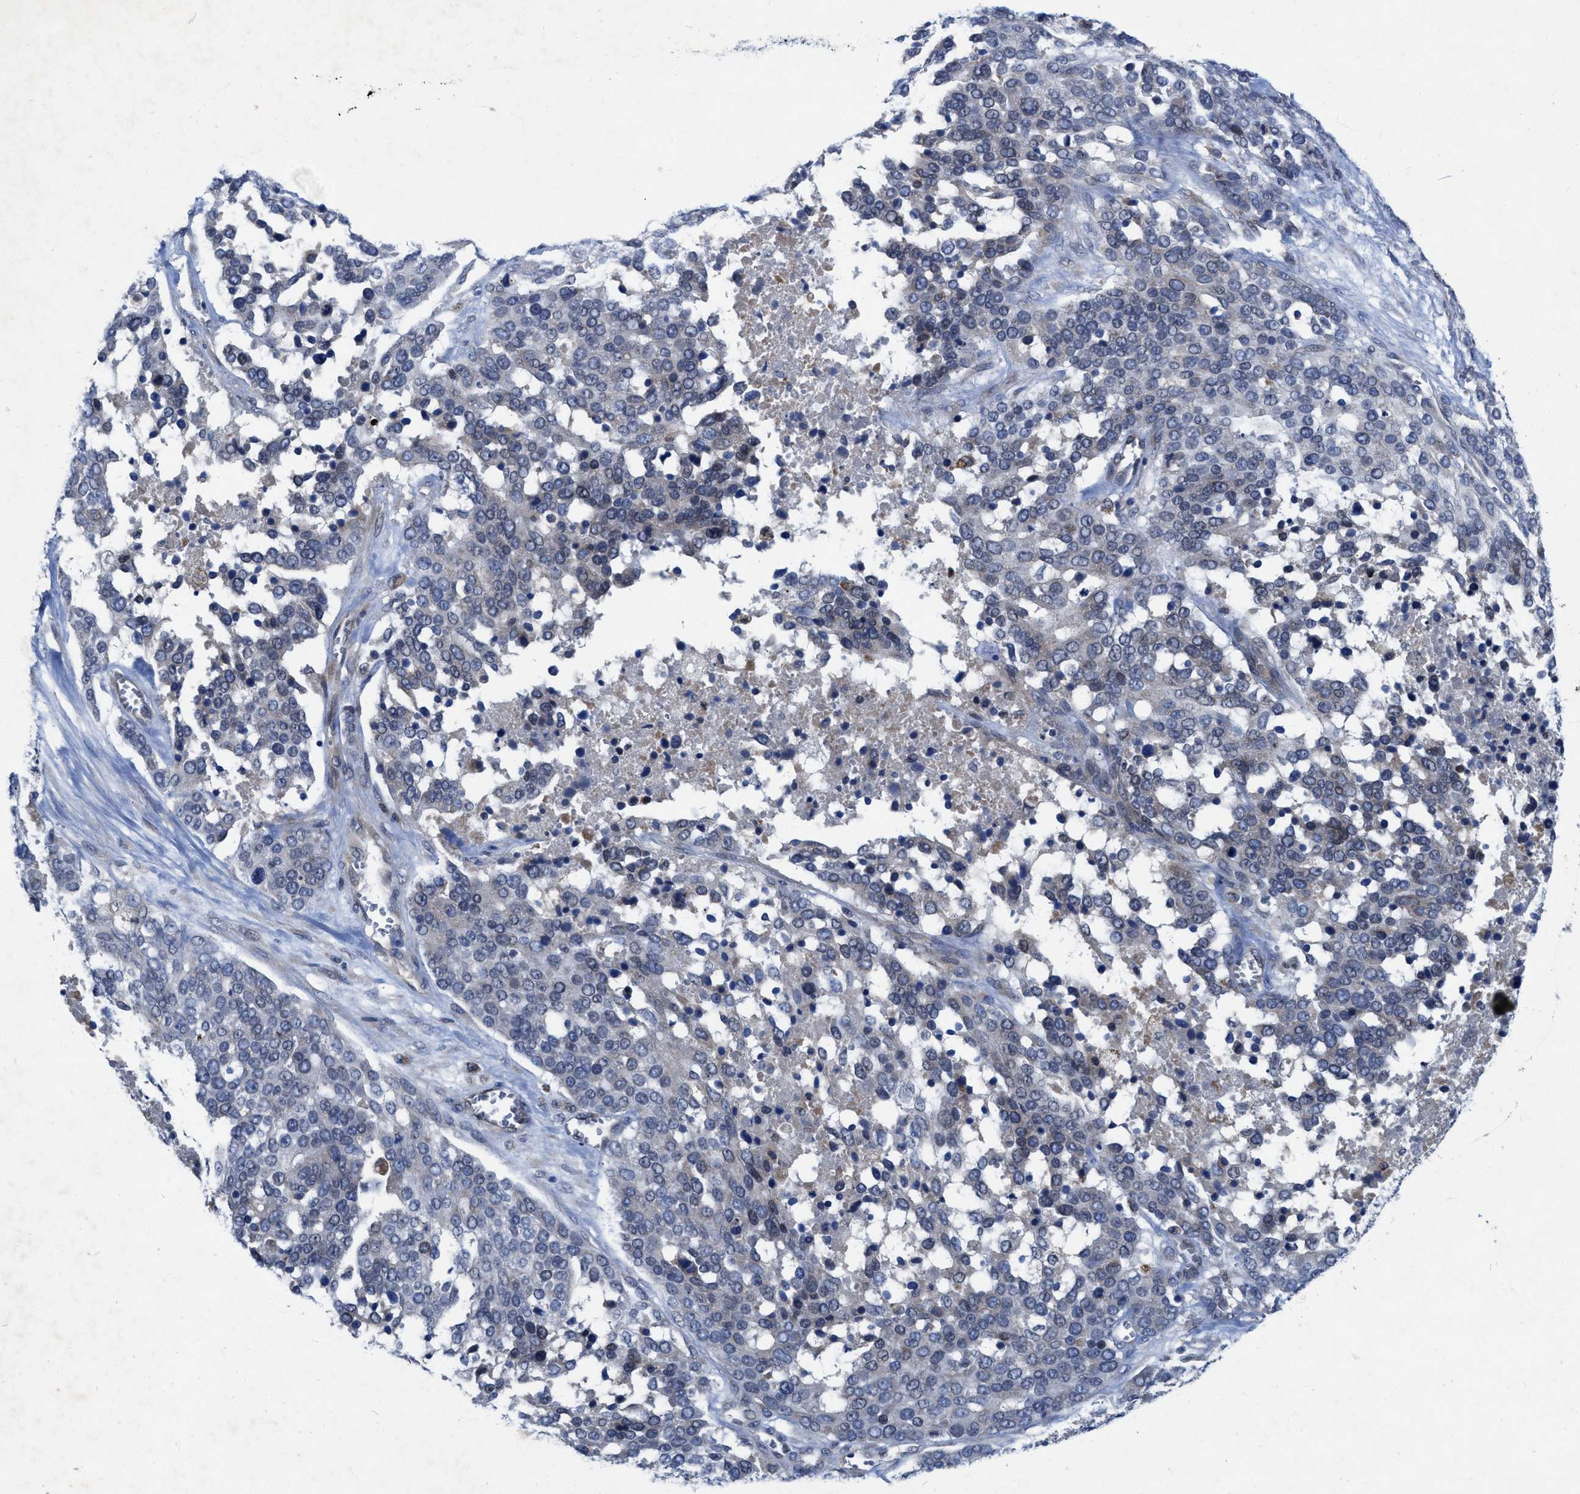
{"staining": {"intensity": "negative", "quantity": "none", "location": "none"}, "tissue": "ovarian cancer", "cell_type": "Tumor cells", "image_type": "cancer", "snomed": [{"axis": "morphology", "description": "Cystadenocarcinoma, serous, NOS"}, {"axis": "topography", "description": "Ovary"}], "caption": "The immunohistochemistry image has no significant expression in tumor cells of ovarian cancer (serous cystadenocarcinoma) tissue.", "gene": "NDEL1", "patient": {"sex": "female", "age": 44}}